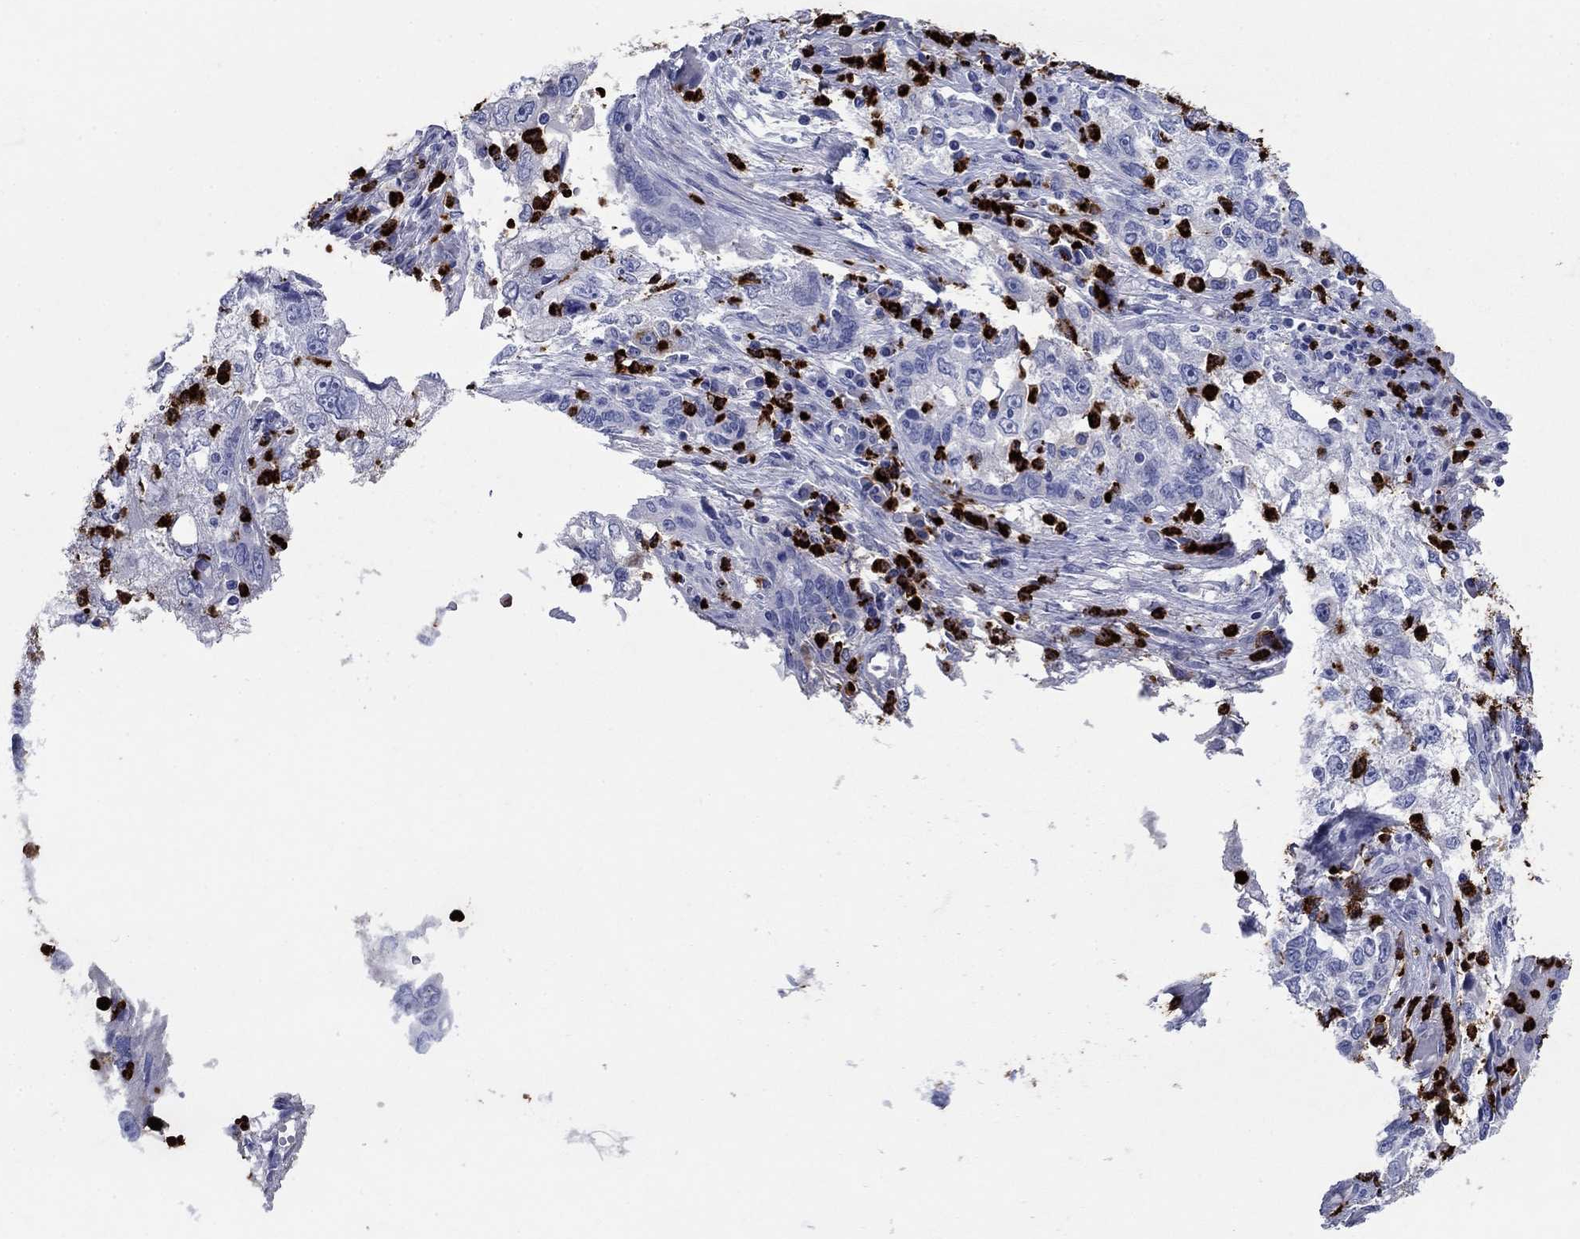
{"staining": {"intensity": "negative", "quantity": "none", "location": "none"}, "tissue": "cervical cancer", "cell_type": "Tumor cells", "image_type": "cancer", "snomed": [{"axis": "morphology", "description": "Squamous cell carcinoma, NOS"}, {"axis": "topography", "description": "Cervix"}], "caption": "High magnification brightfield microscopy of squamous cell carcinoma (cervical) stained with DAB (brown) and counterstained with hematoxylin (blue): tumor cells show no significant positivity.", "gene": "AZU1", "patient": {"sex": "female", "age": 36}}